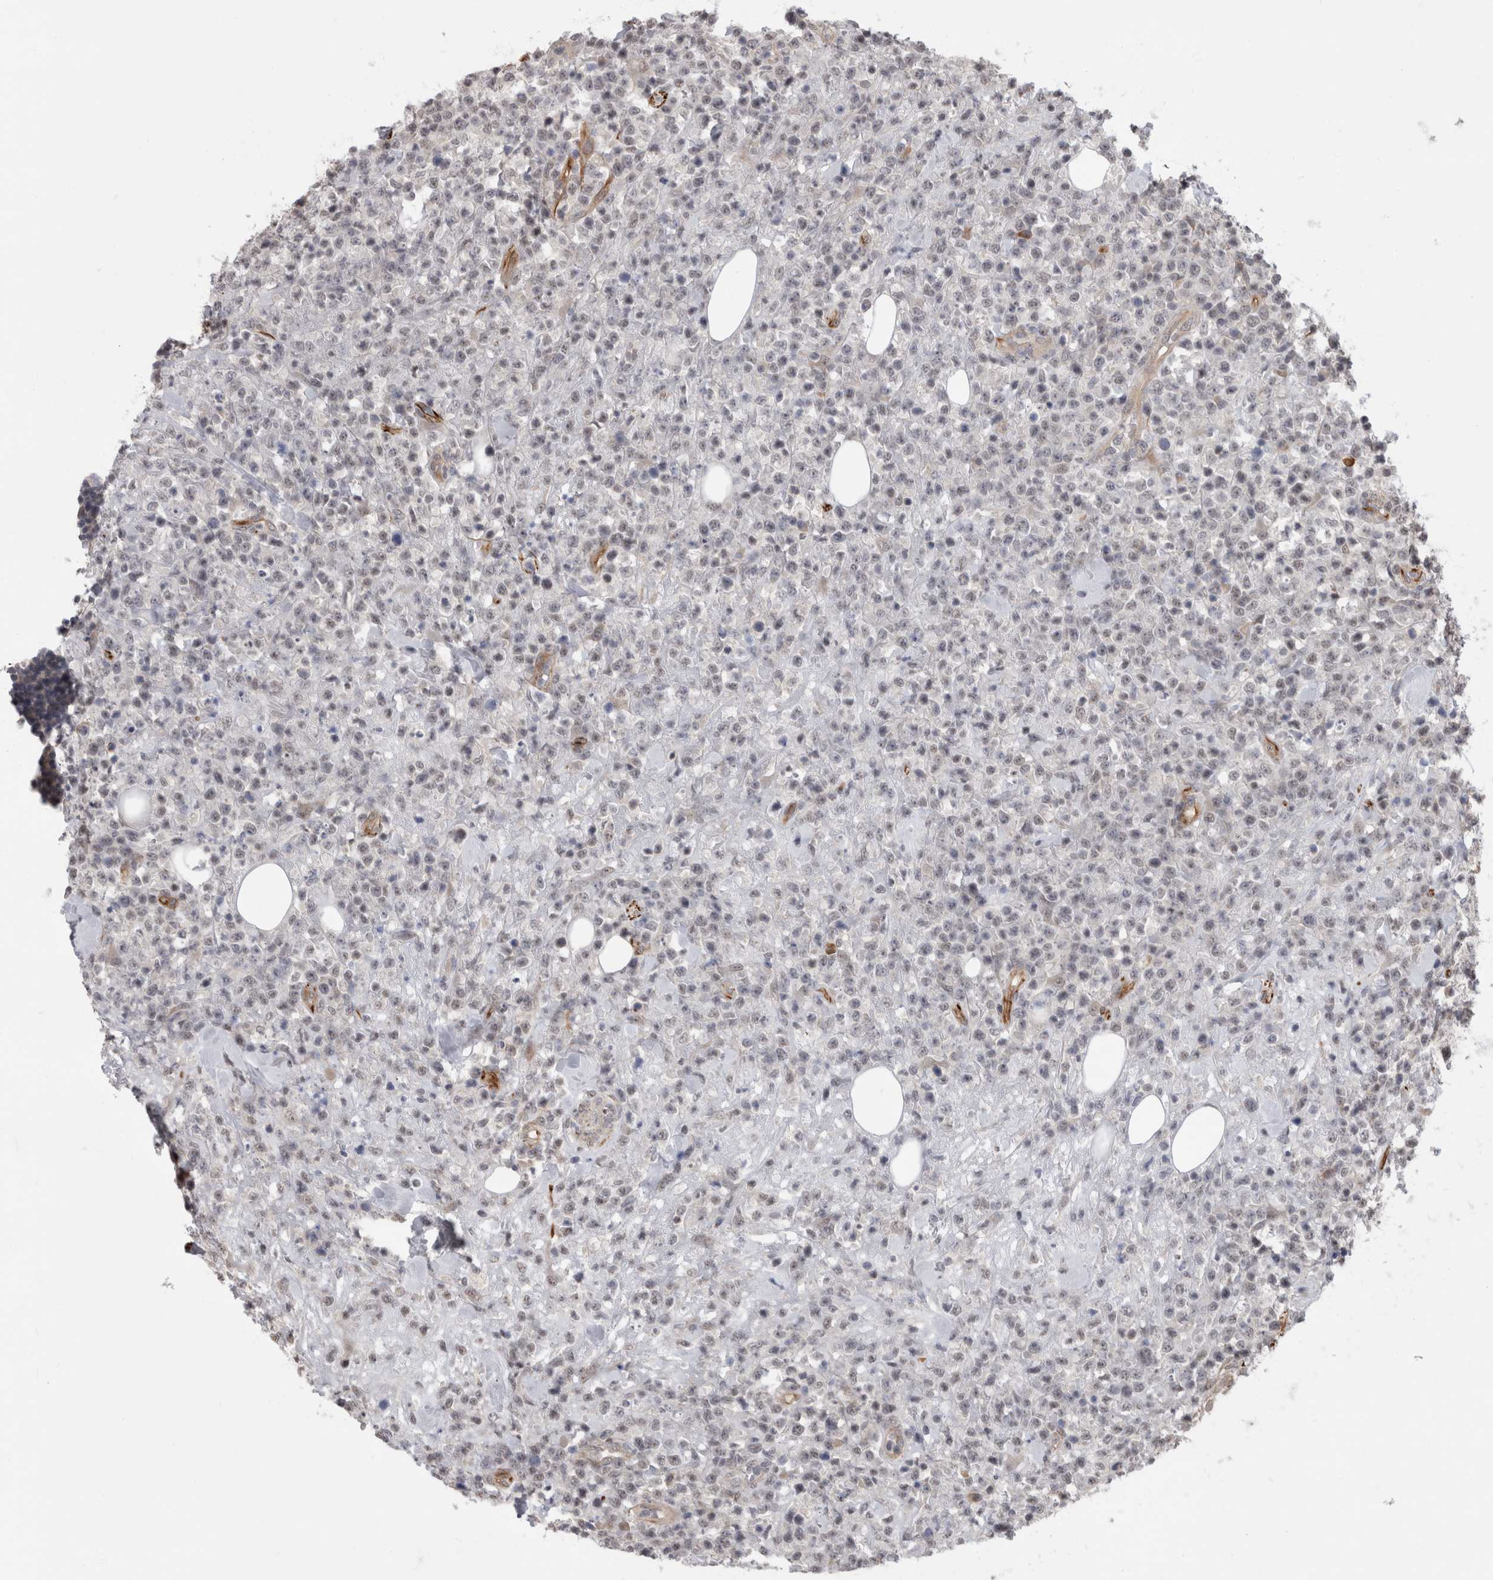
{"staining": {"intensity": "negative", "quantity": "none", "location": "none"}, "tissue": "lymphoma", "cell_type": "Tumor cells", "image_type": "cancer", "snomed": [{"axis": "morphology", "description": "Malignant lymphoma, non-Hodgkin's type, High grade"}, {"axis": "topography", "description": "Colon"}], "caption": "Protein analysis of lymphoma reveals no significant expression in tumor cells.", "gene": "FAM83H", "patient": {"sex": "female", "age": 53}}